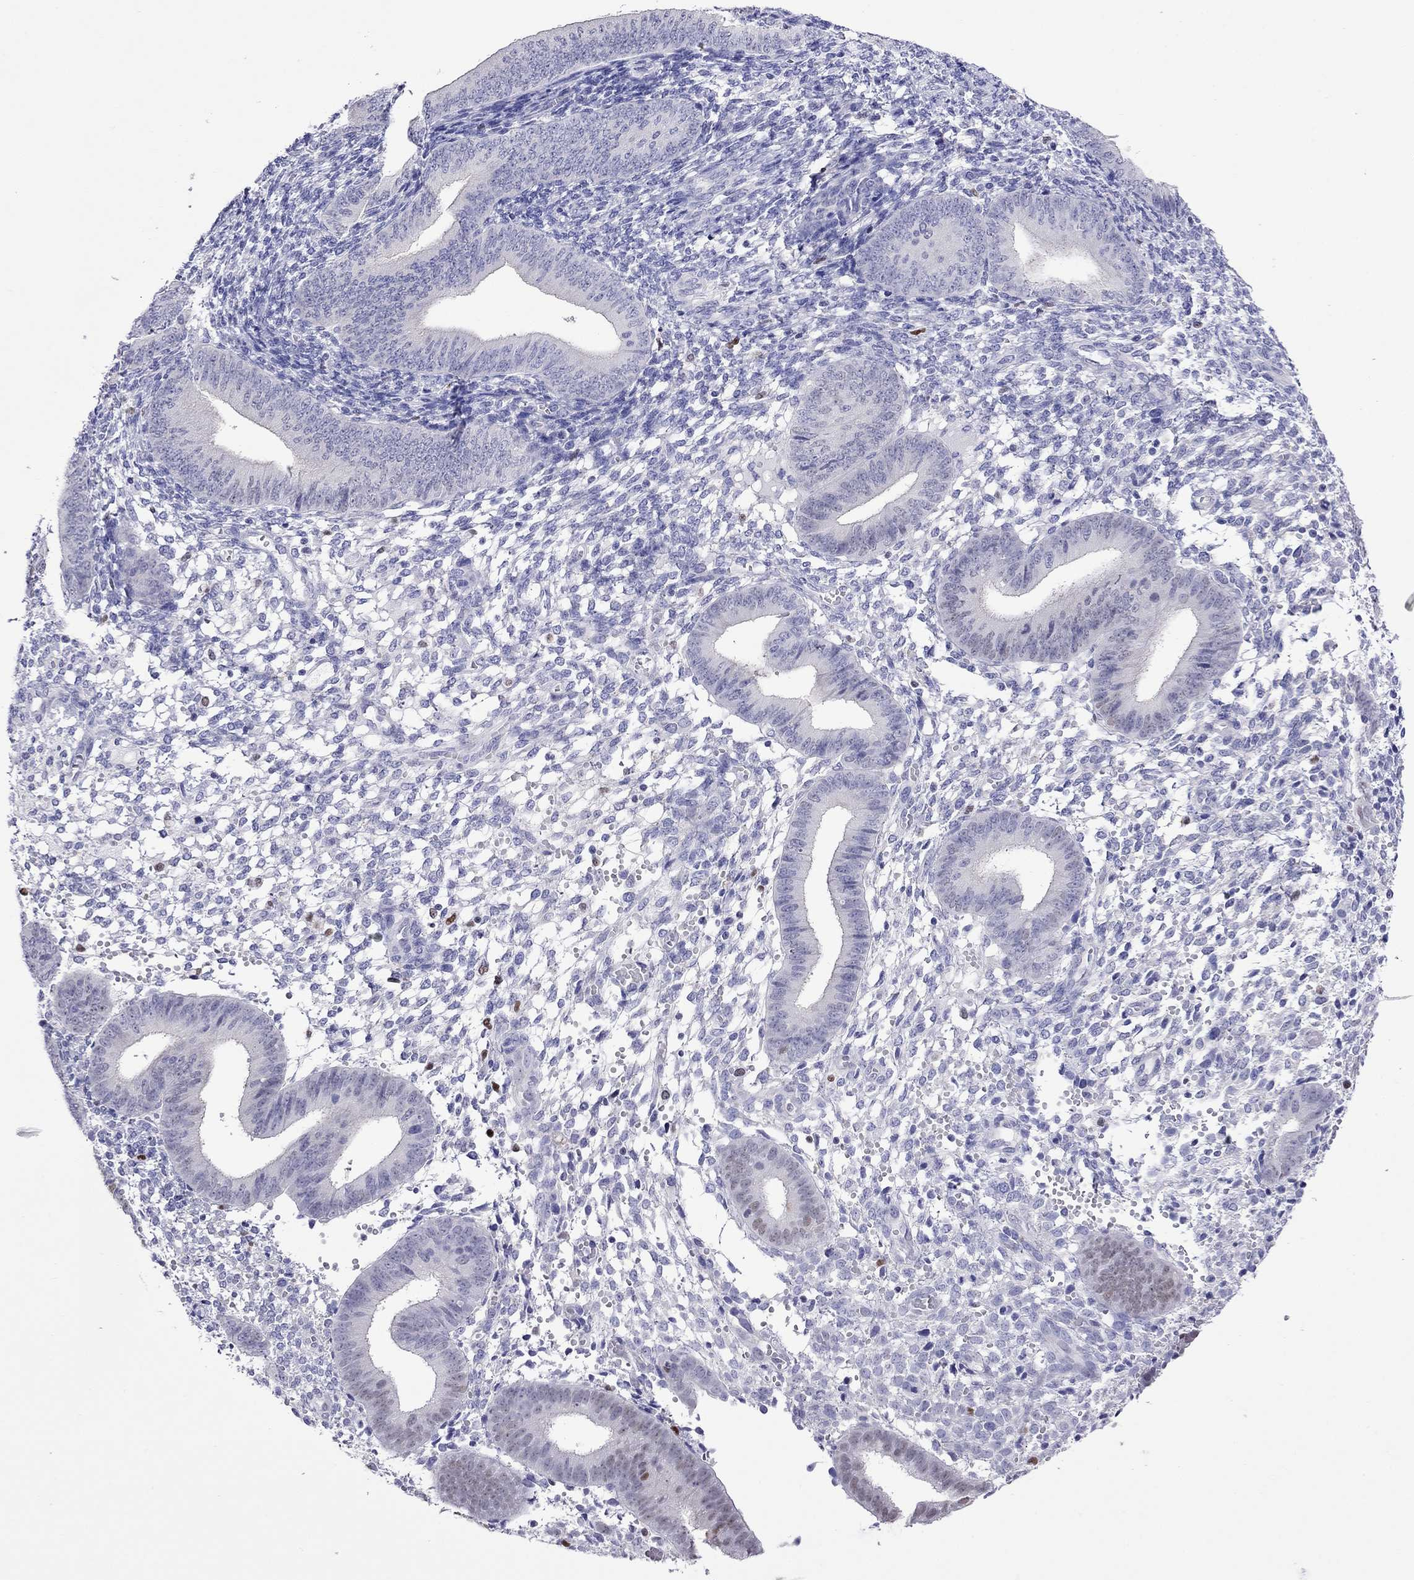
{"staining": {"intensity": "negative", "quantity": "none", "location": "none"}, "tissue": "endometrium", "cell_type": "Cells in endometrial stroma", "image_type": "normal", "snomed": [{"axis": "morphology", "description": "Normal tissue, NOS"}, {"axis": "topography", "description": "Endometrium"}], "caption": "An image of endometrium stained for a protein demonstrates no brown staining in cells in endometrial stroma.", "gene": "MPZ", "patient": {"sex": "female", "age": 39}}